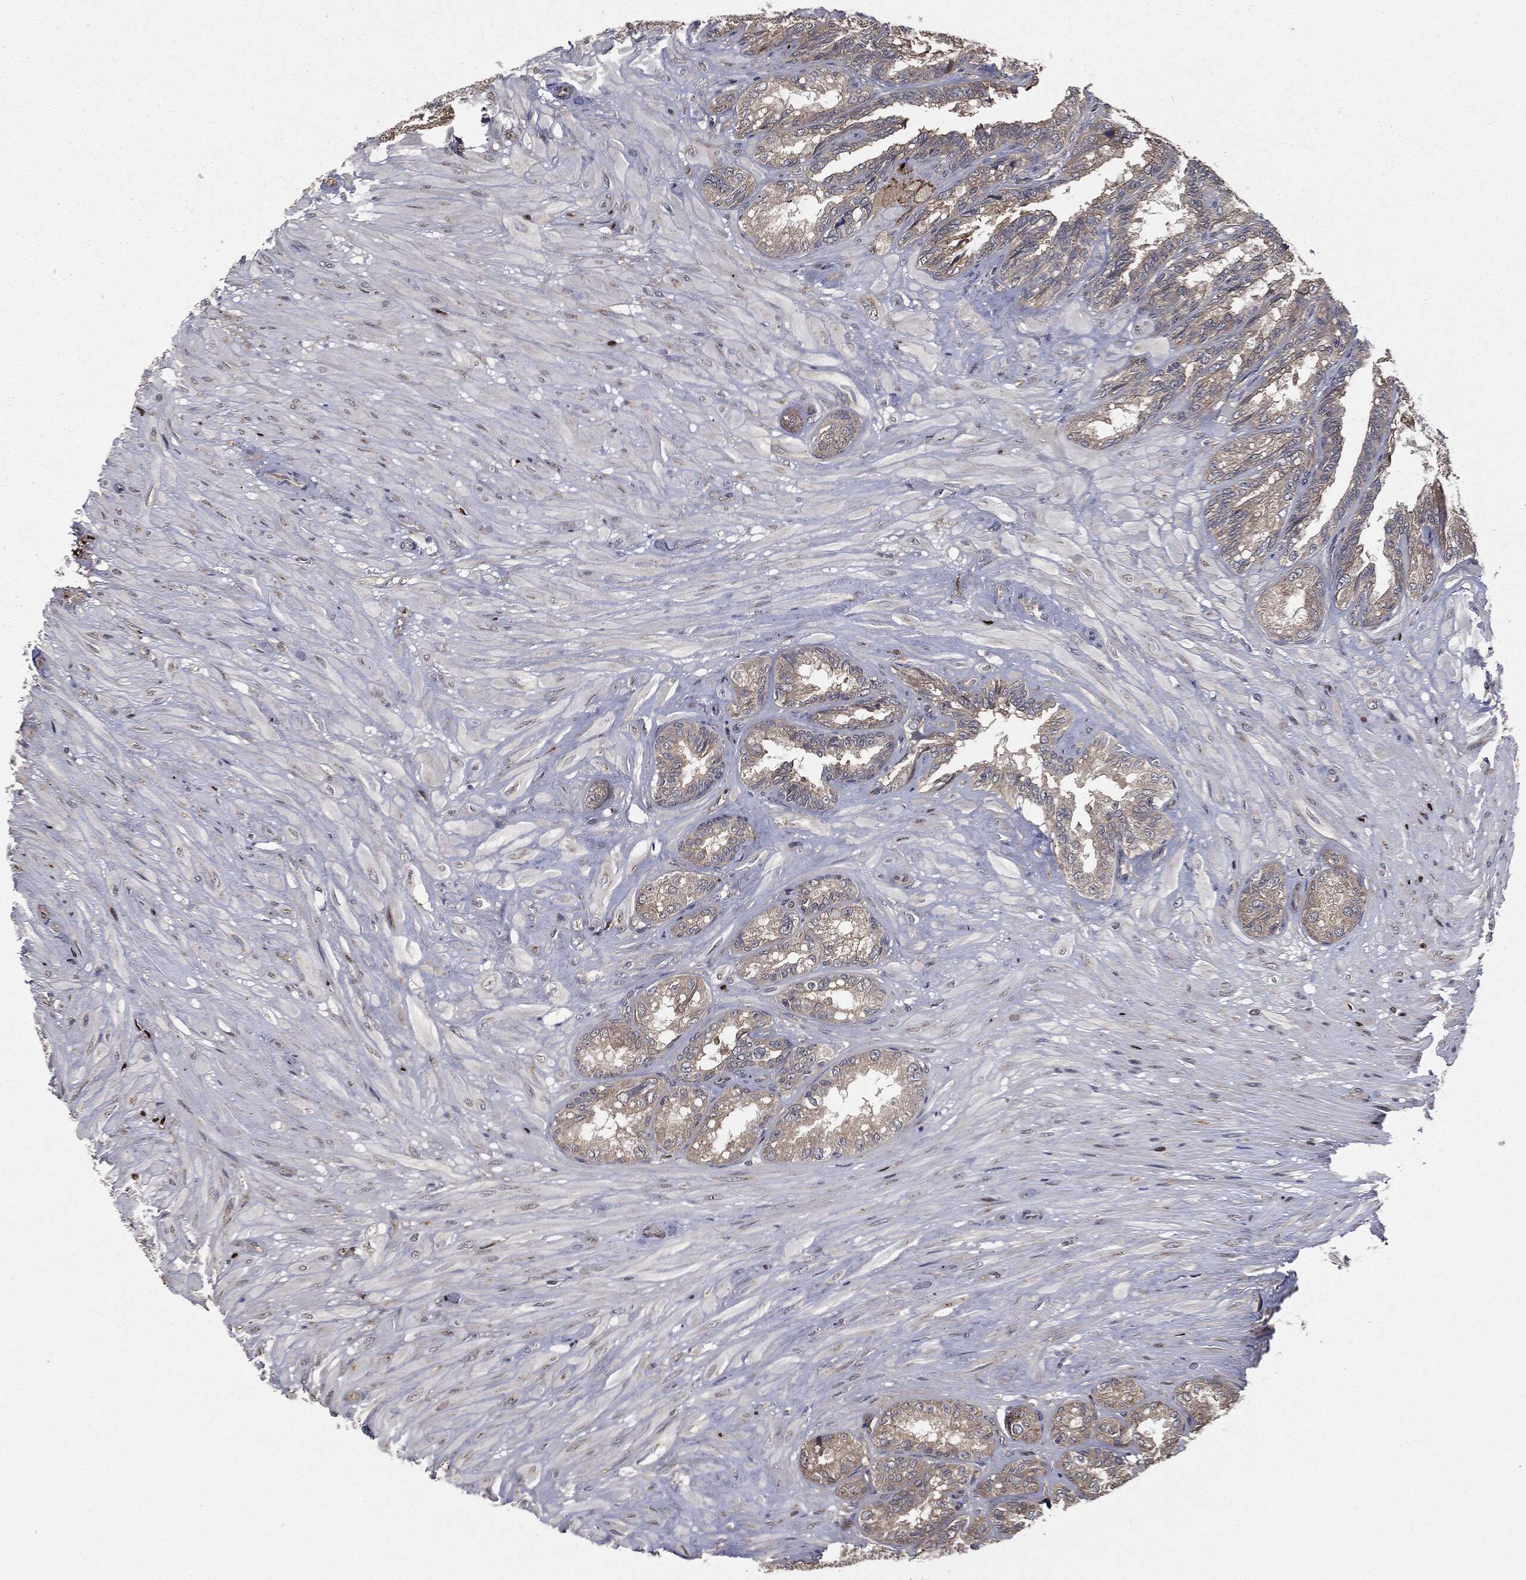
{"staining": {"intensity": "moderate", "quantity": ">75%", "location": "cytoplasmic/membranous"}, "tissue": "seminal vesicle", "cell_type": "Glandular cells", "image_type": "normal", "snomed": [{"axis": "morphology", "description": "Normal tissue, NOS"}, {"axis": "topography", "description": "Seminal veicle"}], "caption": "This photomicrograph reveals immunohistochemistry (IHC) staining of unremarkable human seminal vesicle, with medium moderate cytoplasmic/membranous staining in about >75% of glandular cells.", "gene": "PLOD3", "patient": {"sex": "male", "age": 68}}